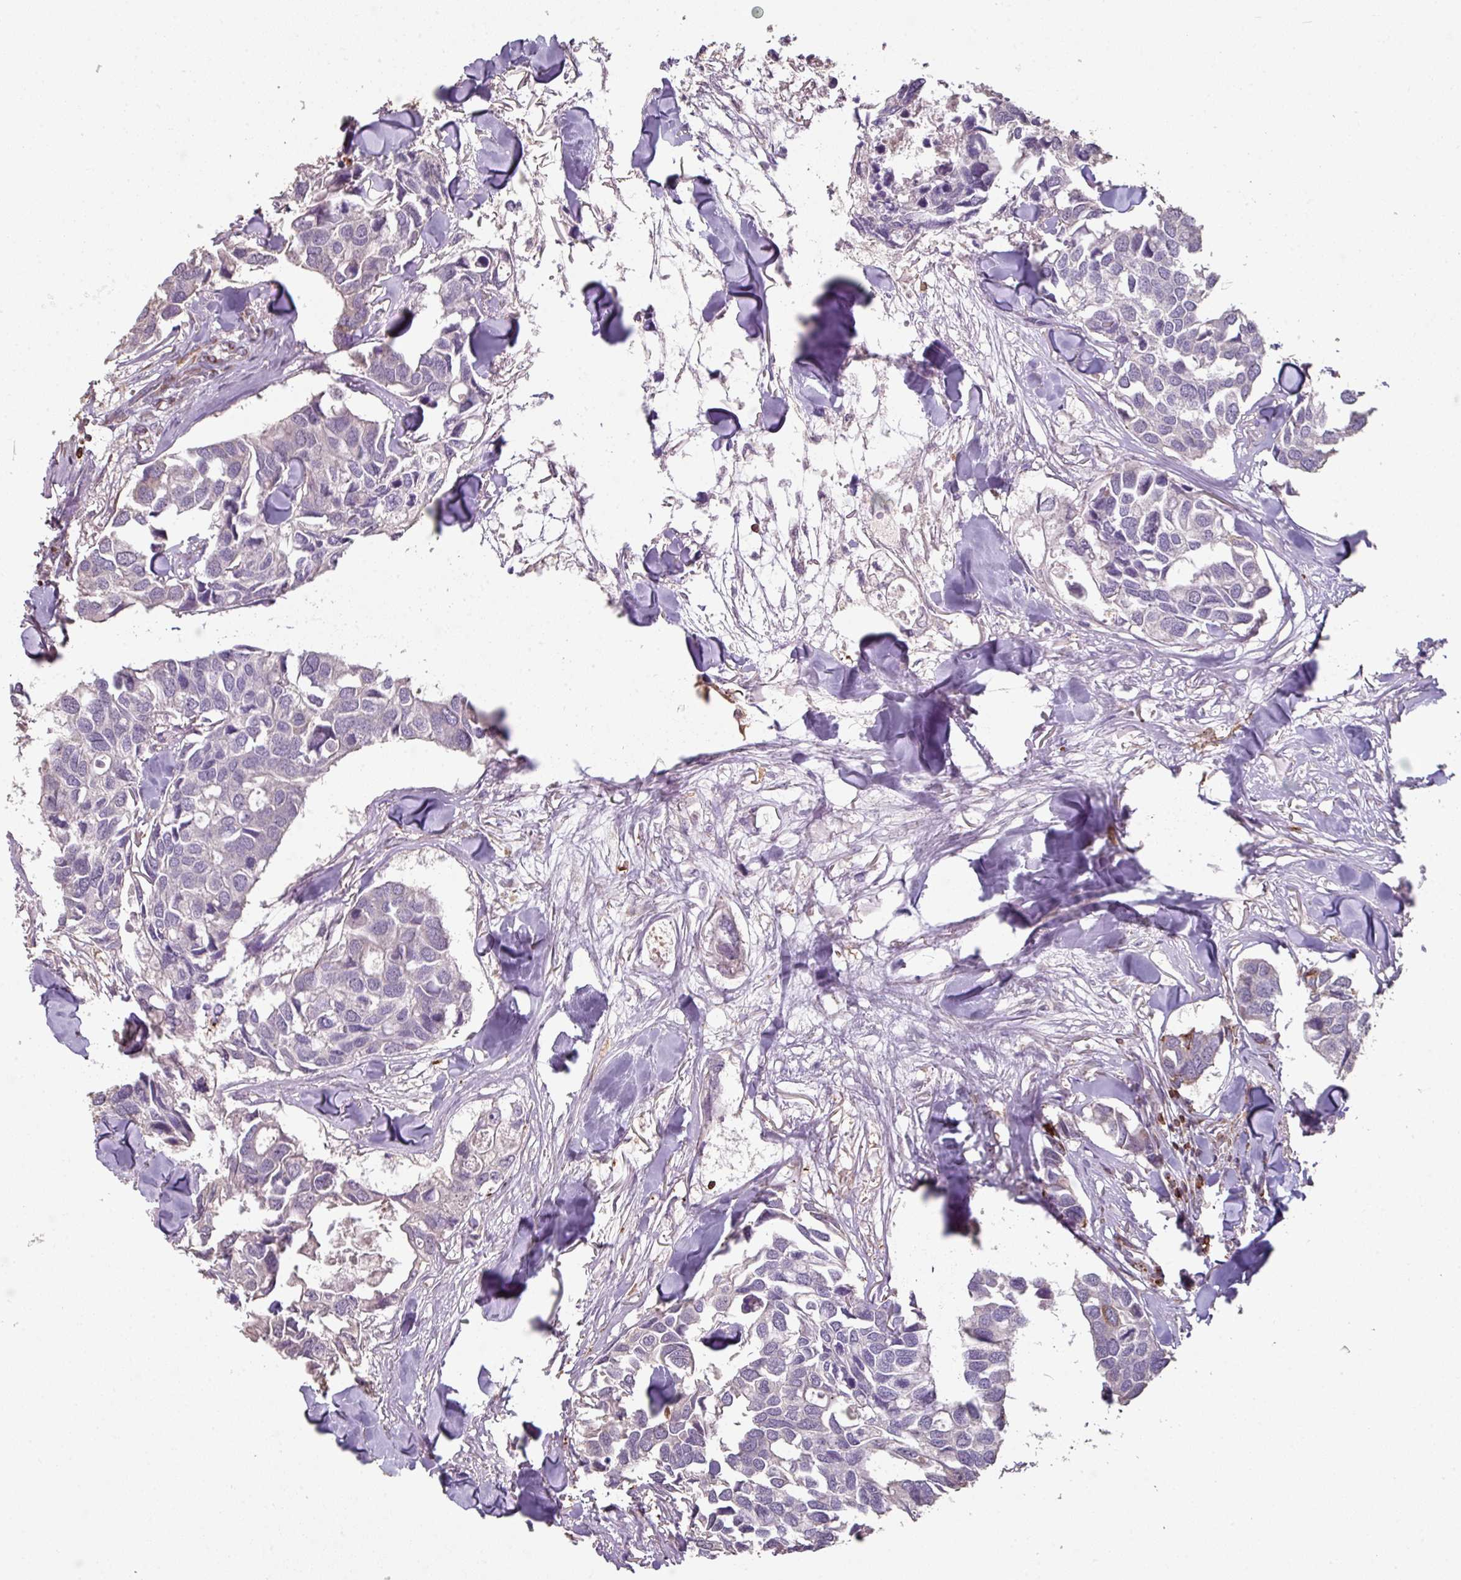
{"staining": {"intensity": "negative", "quantity": "none", "location": "none"}, "tissue": "breast cancer", "cell_type": "Tumor cells", "image_type": "cancer", "snomed": [{"axis": "morphology", "description": "Duct carcinoma"}, {"axis": "topography", "description": "Breast"}], "caption": "The micrograph exhibits no staining of tumor cells in breast cancer. (Stains: DAB IHC with hematoxylin counter stain, Microscopy: brightfield microscopy at high magnification).", "gene": "OLFML2B", "patient": {"sex": "female", "age": 83}}